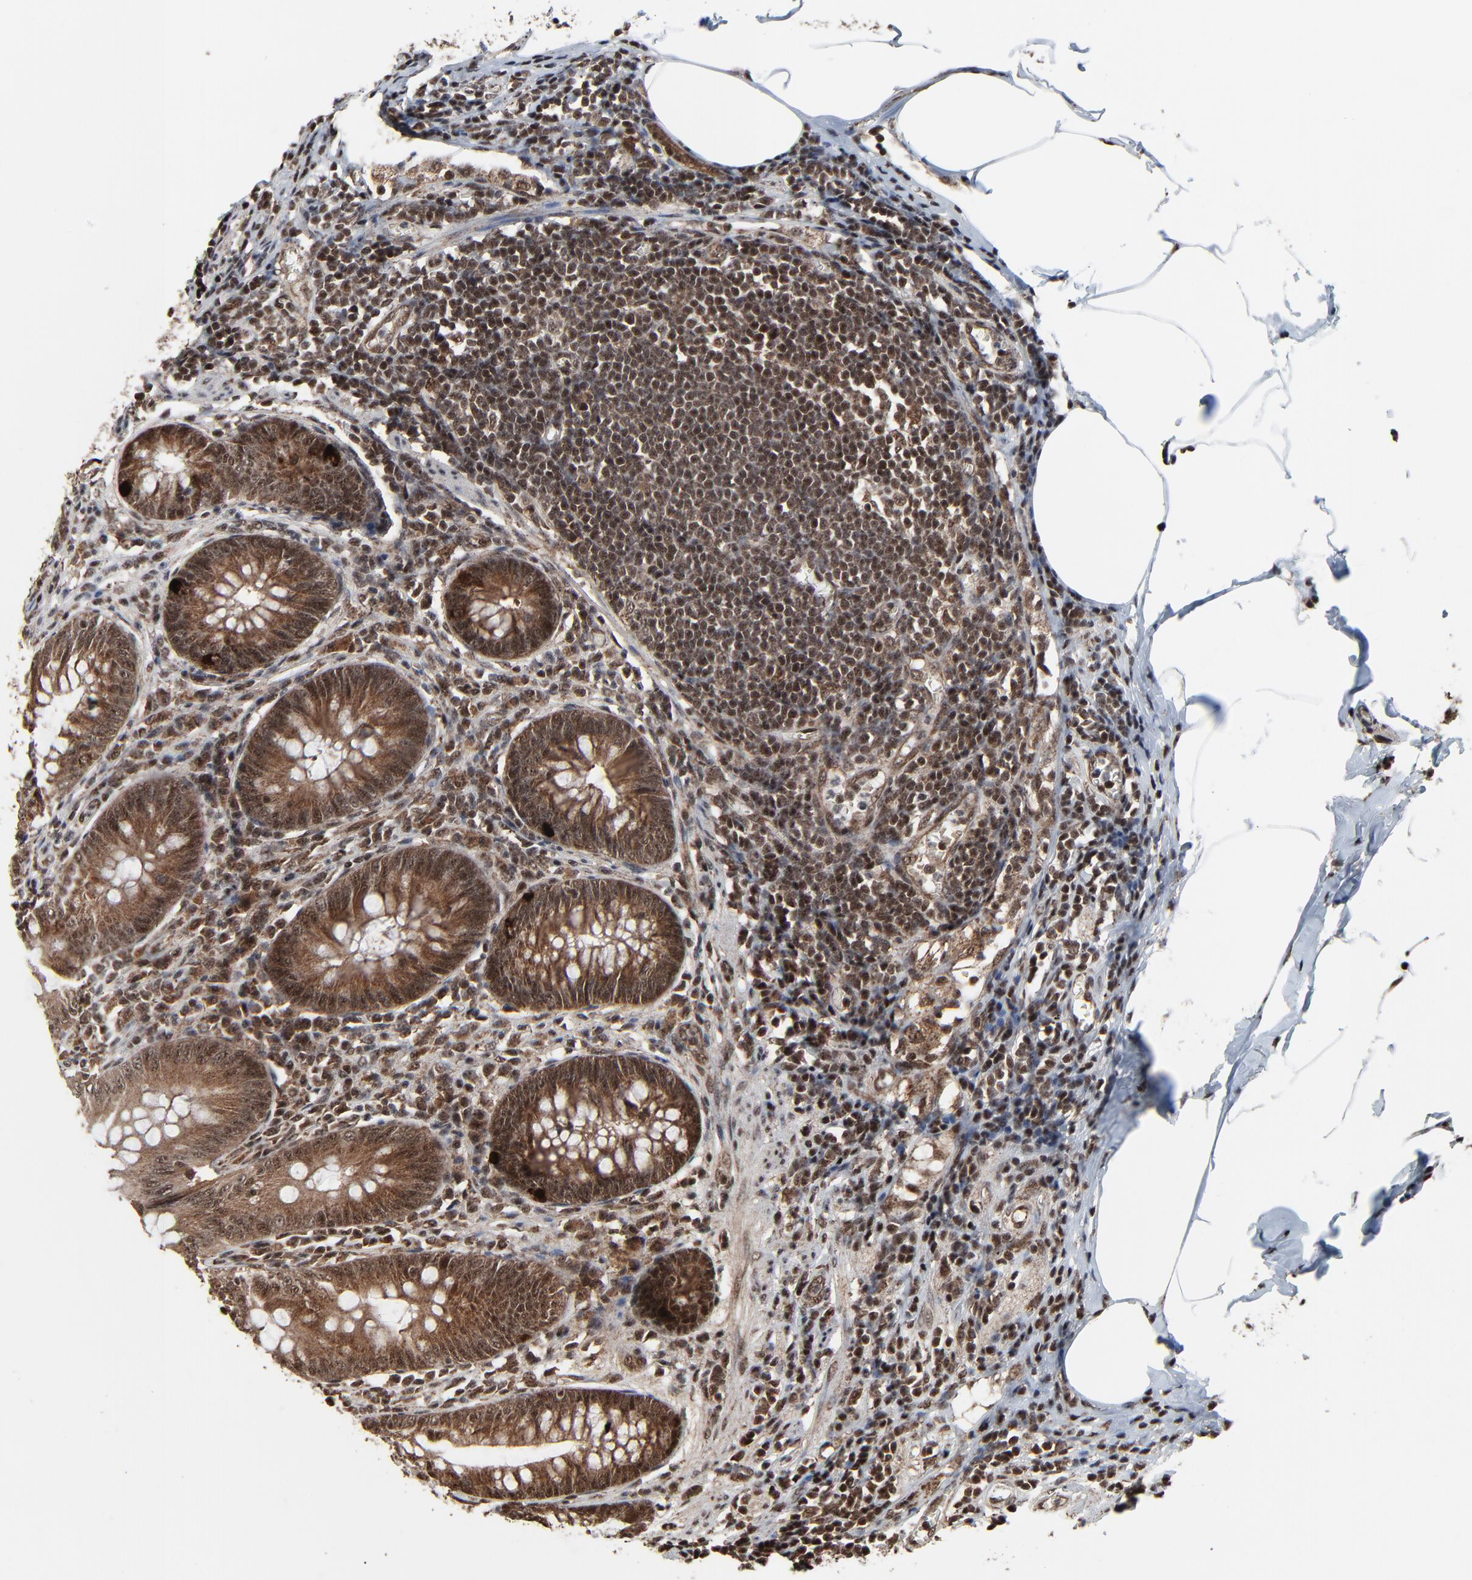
{"staining": {"intensity": "moderate", "quantity": ">75%", "location": "cytoplasmic/membranous,nuclear"}, "tissue": "appendix", "cell_type": "Glandular cells", "image_type": "normal", "snomed": [{"axis": "morphology", "description": "Normal tissue, NOS"}, {"axis": "morphology", "description": "Inflammation, NOS"}, {"axis": "topography", "description": "Appendix"}], "caption": "Immunohistochemical staining of unremarkable human appendix shows medium levels of moderate cytoplasmic/membranous,nuclear staining in about >75% of glandular cells. Using DAB (brown) and hematoxylin (blue) stains, captured at high magnification using brightfield microscopy.", "gene": "RHOJ", "patient": {"sex": "male", "age": 46}}